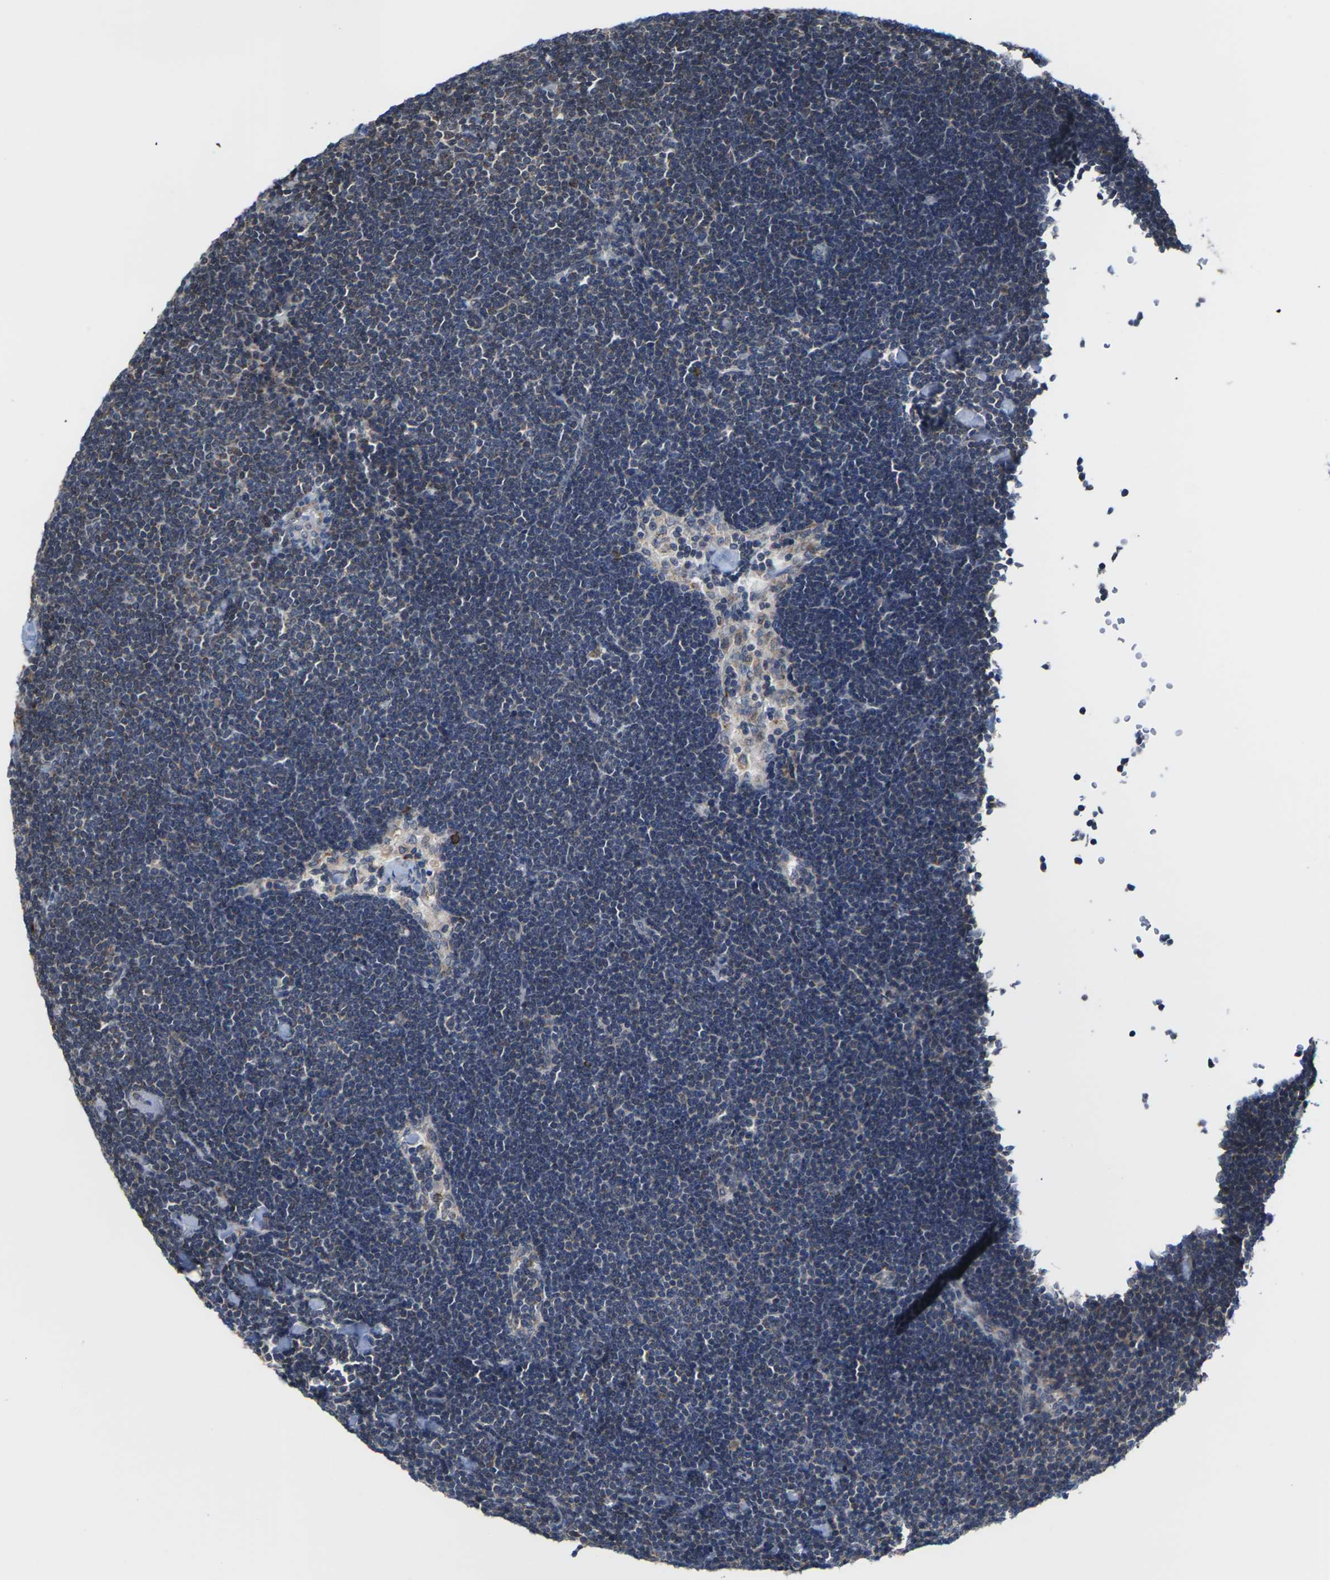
{"staining": {"intensity": "moderate", "quantity": "<25%", "location": "cytoplasmic/membranous"}, "tissue": "lymph node", "cell_type": "Germinal center cells", "image_type": "normal", "snomed": [{"axis": "morphology", "description": "Normal tissue, NOS"}, {"axis": "topography", "description": "Lymph node"}], "caption": "IHC (DAB (3,3'-diaminobenzidine)) staining of normal human lymph node demonstrates moderate cytoplasmic/membranous protein positivity in about <25% of germinal center cells.", "gene": "PDZK1IP1", "patient": {"sex": "male", "age": 63}}